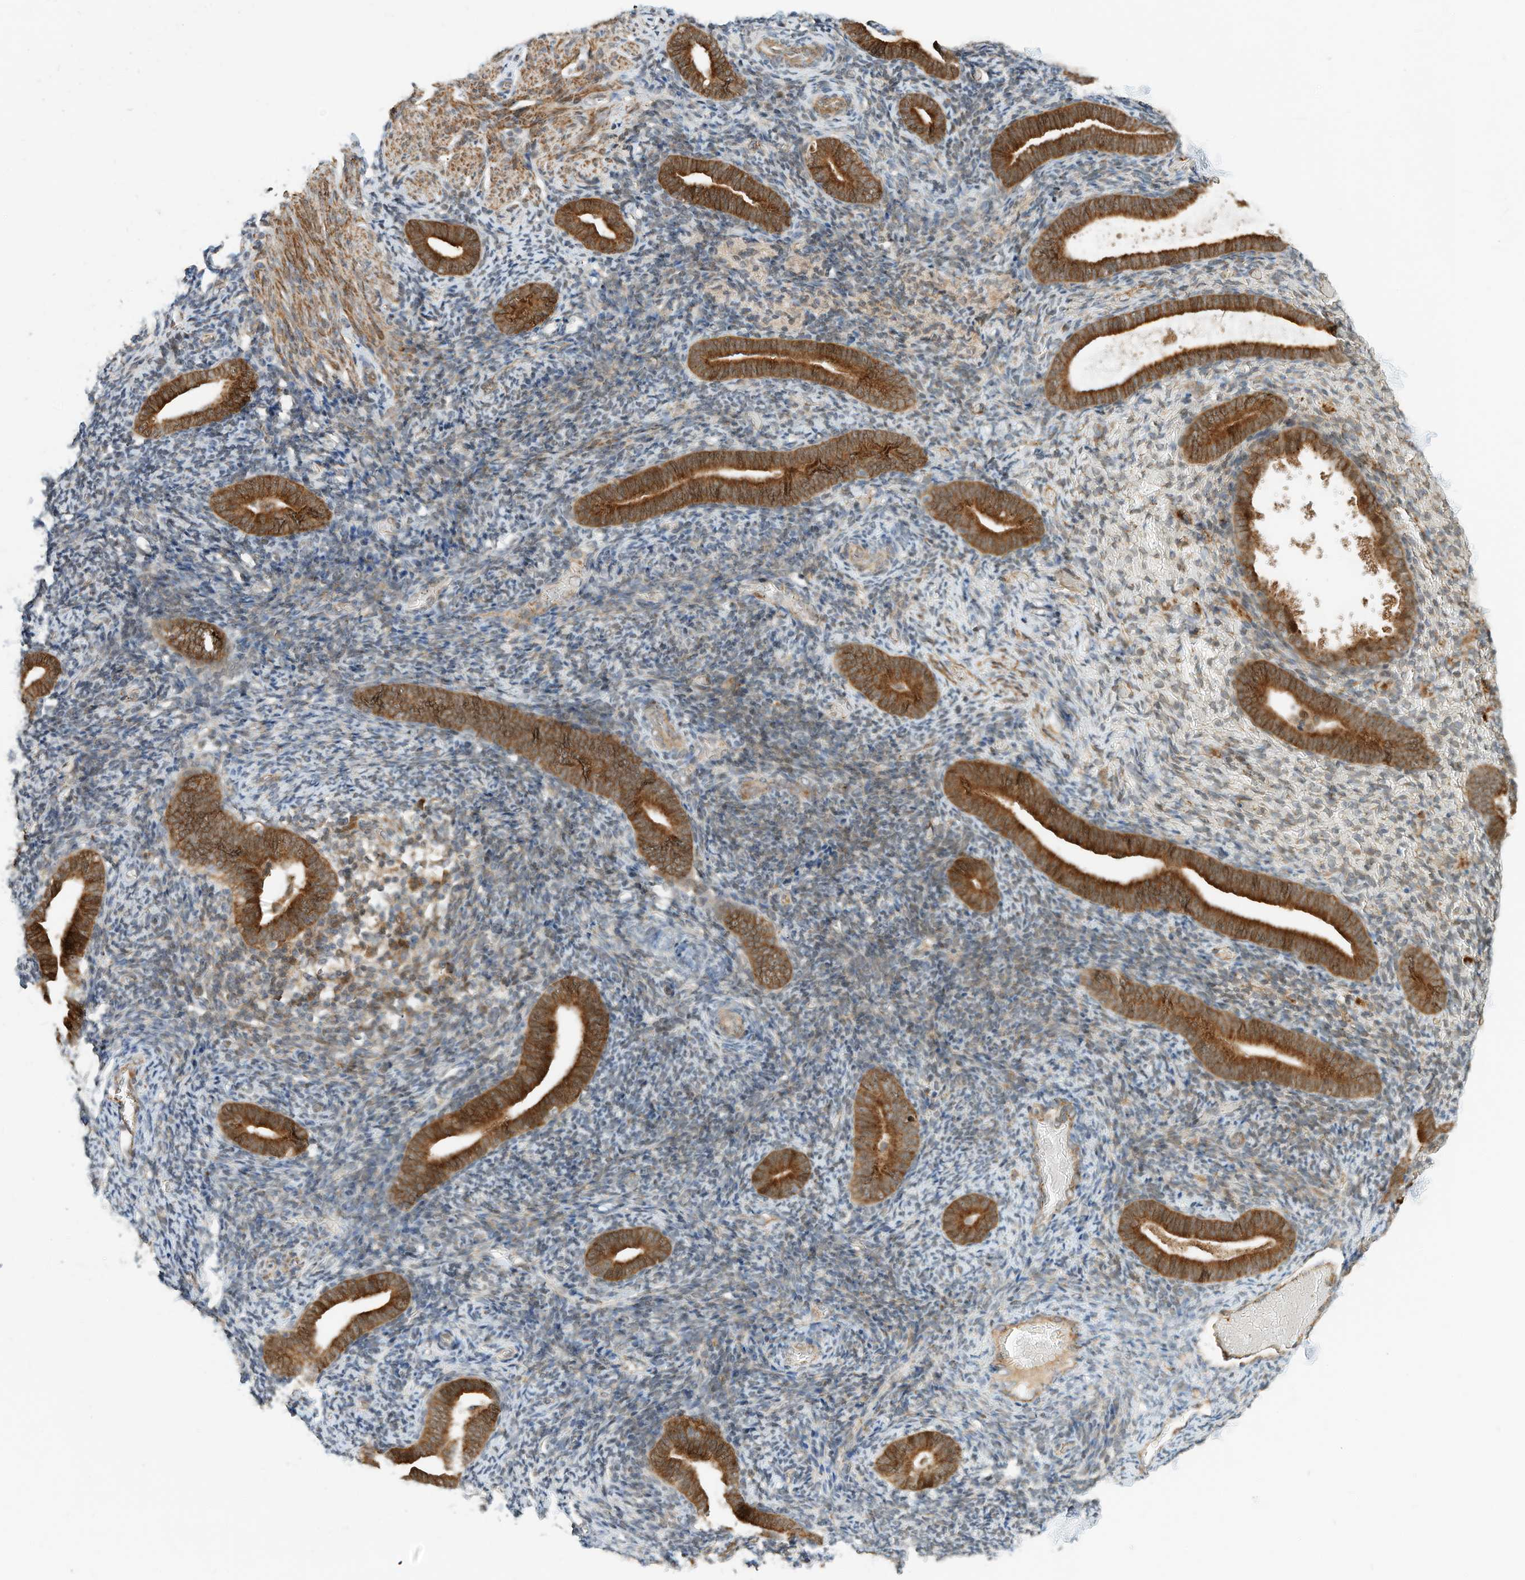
{"staining": {"intensity": "moderate", "quantity": ">75%", "location": "cytoplasmic/membranous"}, "tissue": "endometrium", "cell_type": "Cells in endometrial stroma", "image_type": "normal", "snomed": [{"axis": "morphology", "description": "Normal tissue, NOS"}, {"axis": "topography", "description": "Endometrium"}], "caption": "Human endometrium stained with a brown dye reveals moderate cytoplasmic/membranous positive positivity in approximately >75% of cells in endometrial stroma.", "gene": "CPAMD8", "patient": {"sex": "female", "age": 51}}